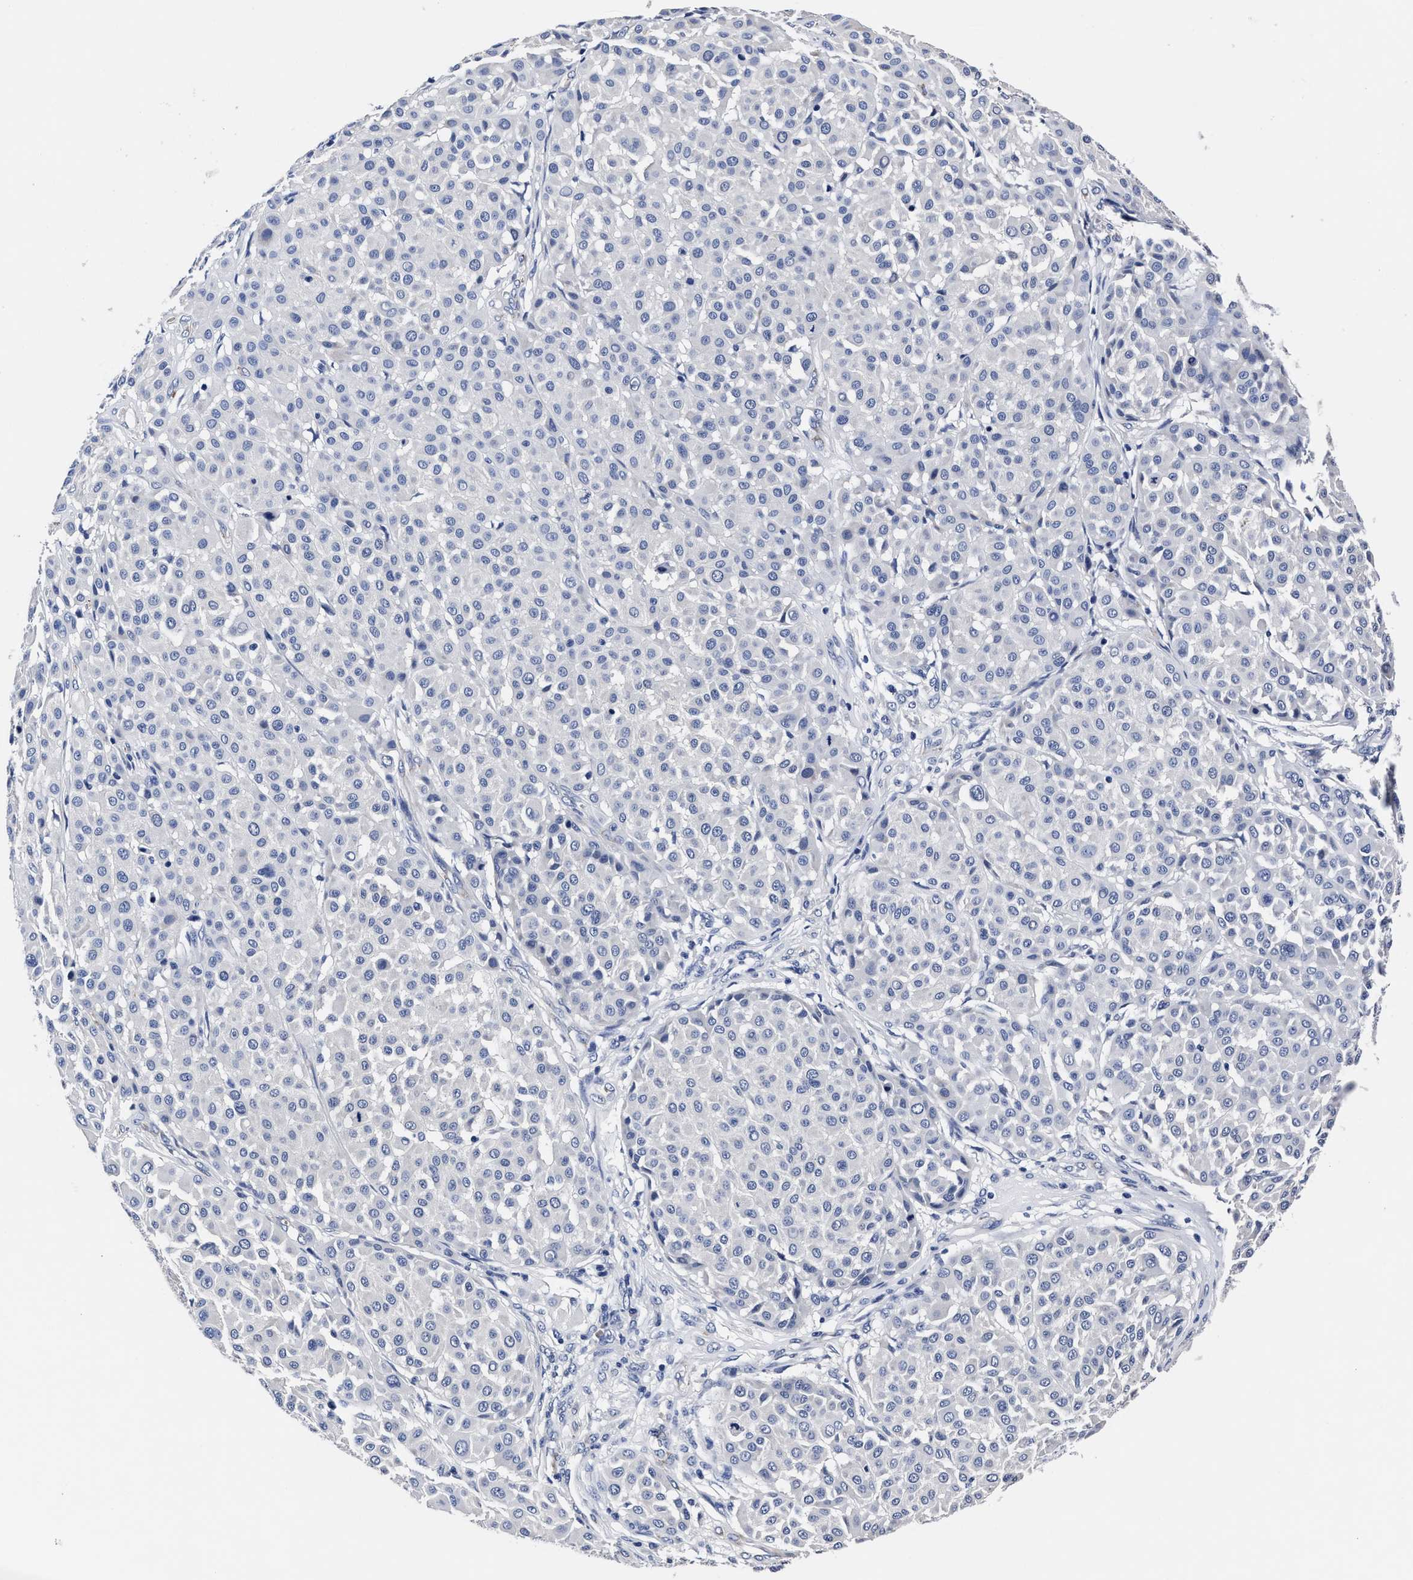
{"staining": {"intensity": "negative", "quantity": "none", "location": "none"}, "tissue": "melanoma", "cell_type": "Tumor cells", "image_type": "cancer", "snomed": [{"axis": "morphology", "description": "Malignant melanoma, Metastatic site"}, {"axis": "topography", "description": "Soft tissue"}], "caption": "This is an IHC micrograph of malignant melanoma (metastatic site). There is no positivity in tumor cells.", "gene": "OLFML2A", "patient": {"sex": "male", "age": 41}}